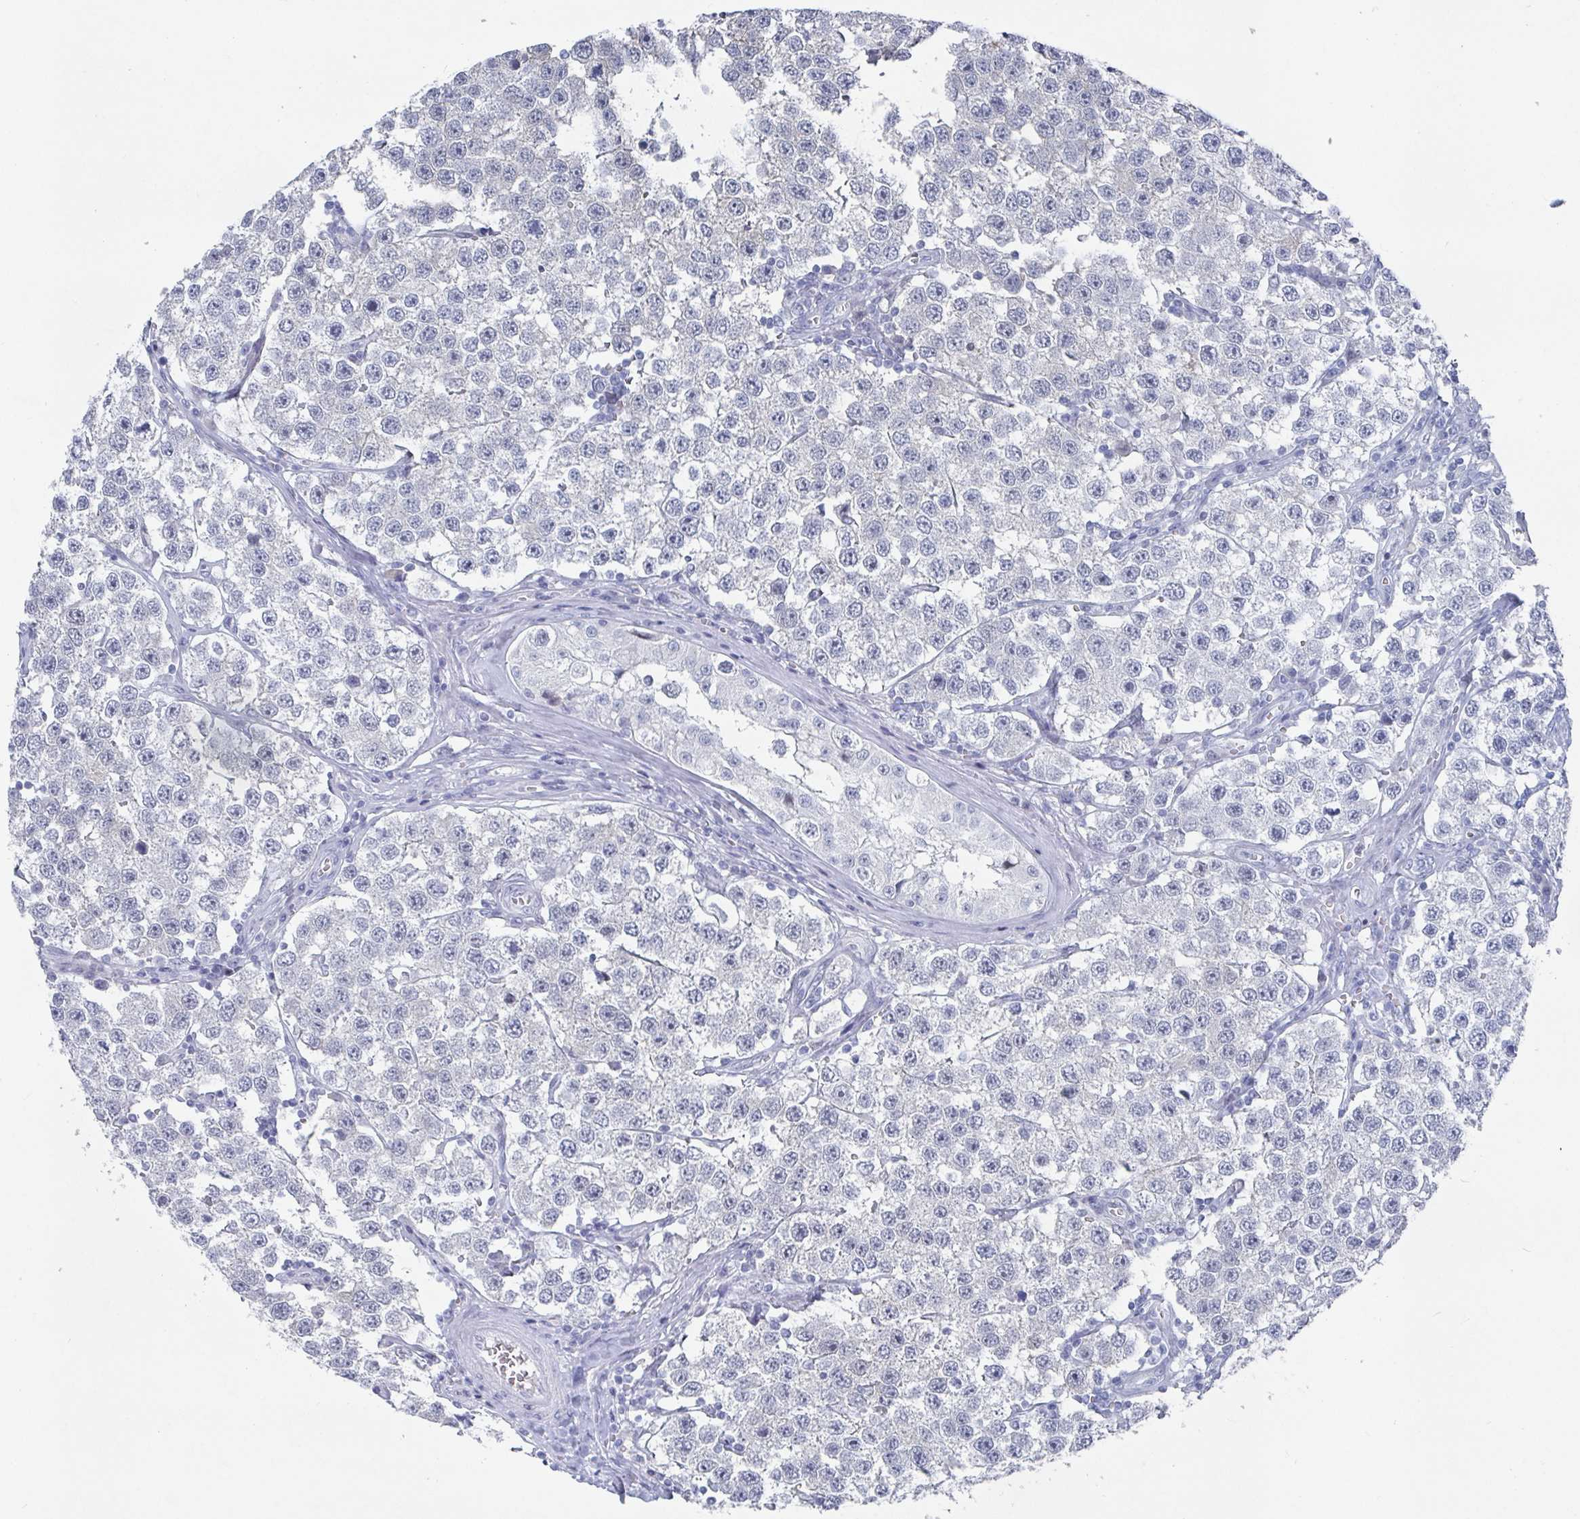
{"staining": {"intensity": "negative", "quantity": "none", "location": "none"}, "tissue": "testis cancer", "cell_type": "Tumor cells", "image_type": "cancer", "snomed": [{"axis": "morphology", "description": "Seminoma, NOS"}, {"axis": "topography", "description": "Testis"}], "caption": "An IHC histopathology image of seminoma (testis) is shown. There is no staining in tumor cells of seminoma (testis). (Immunohistochemistry, brightfield microscopy, high magnification).", "gene": "CAMKV", "patient": {"sex": "male", "age": 34}}